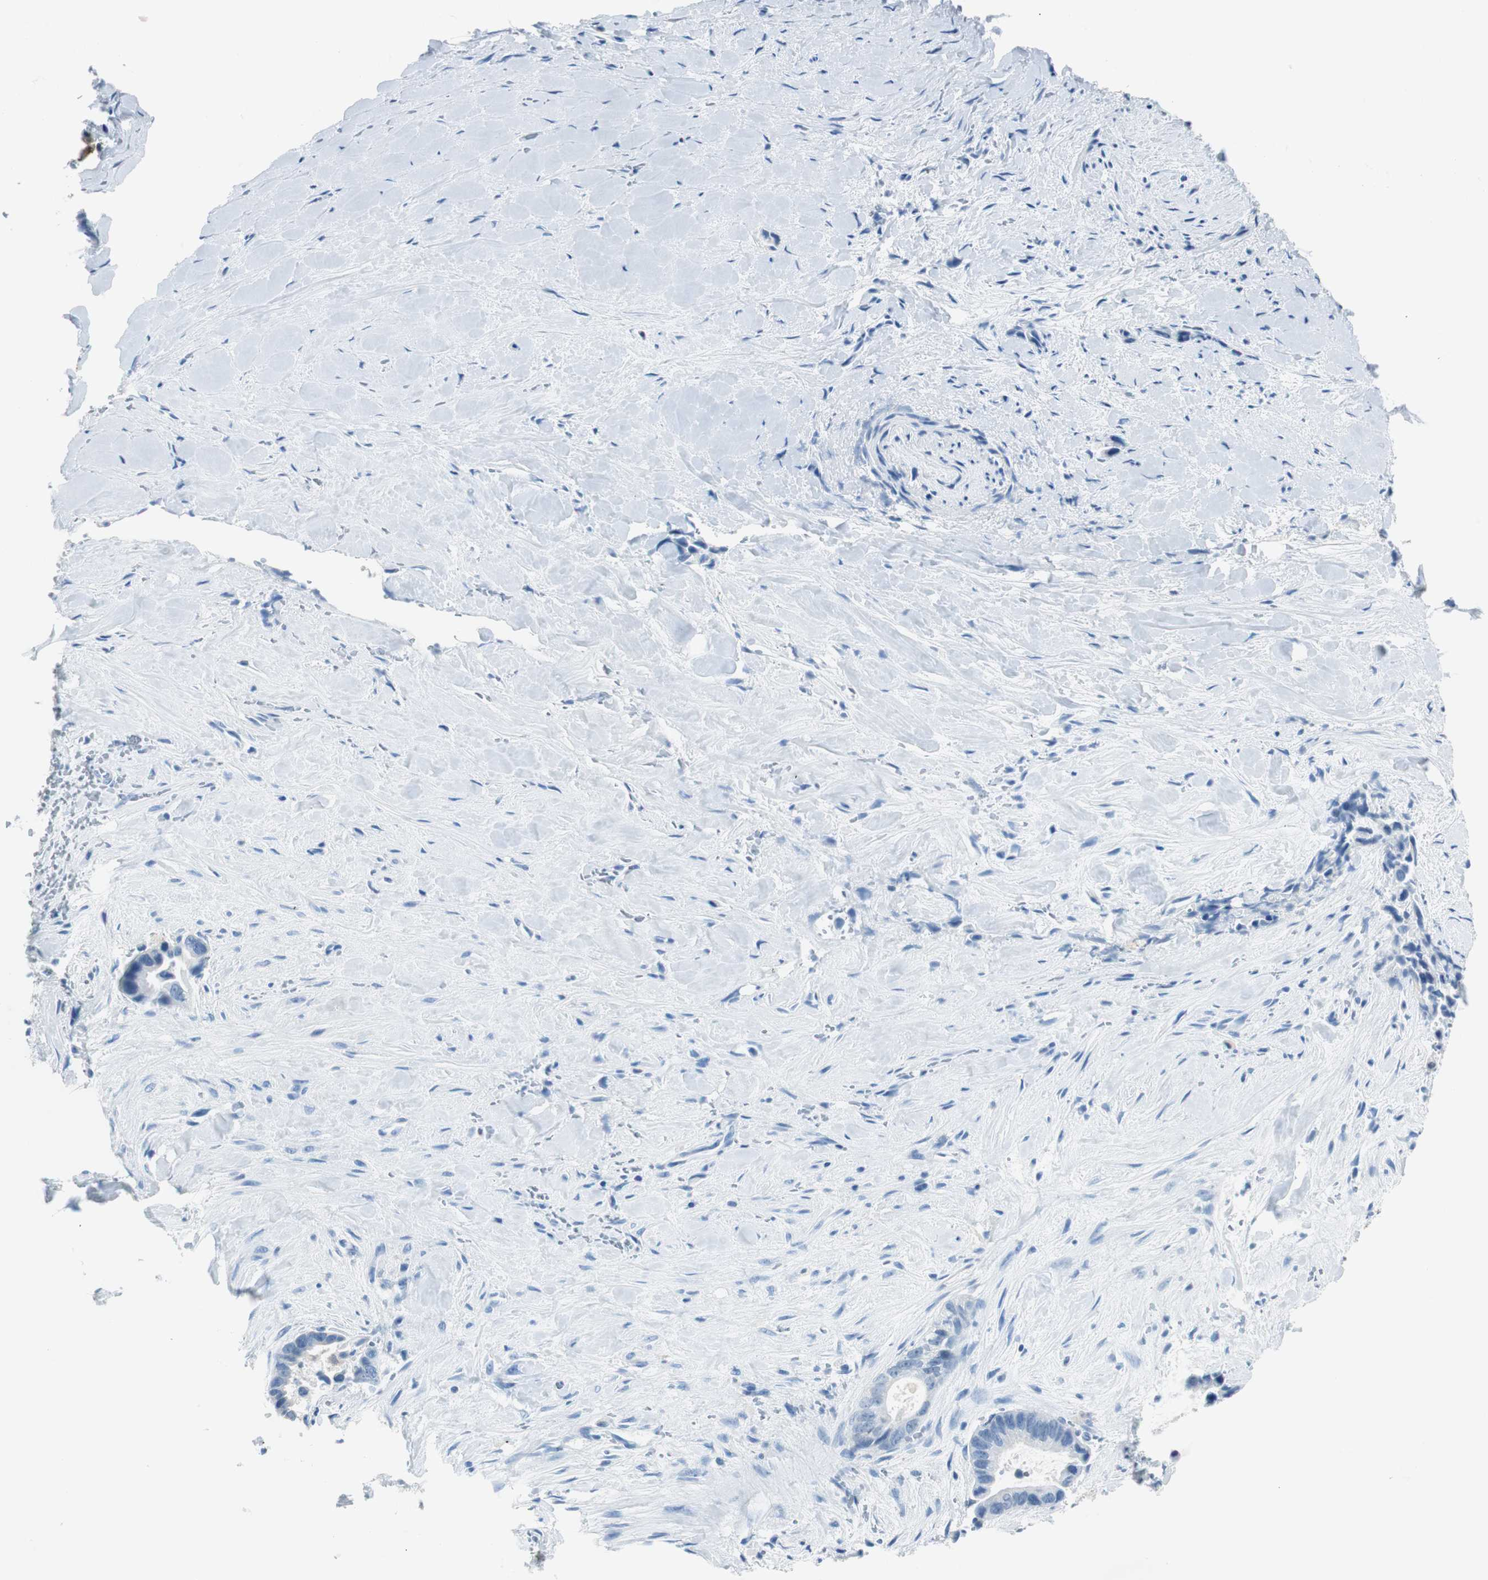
{"staining": {"intensity": "negative", "quantity": "none", "location": "none"}, "tissue": "liver cancer", "cell_type": "Tumor cells", "image_type": "cancer", "snomed": [{"axis": "morphology", "description": "Cholangiocarcinoma"}, {"axis": "topography", "description": "Liver"}], "caption": "Protein analysis of liver cholangiocarcinoma shows no significant positivity in tumor cells.", "gene": "FBP1", "patient": {"sex": "female", "age": 55}}